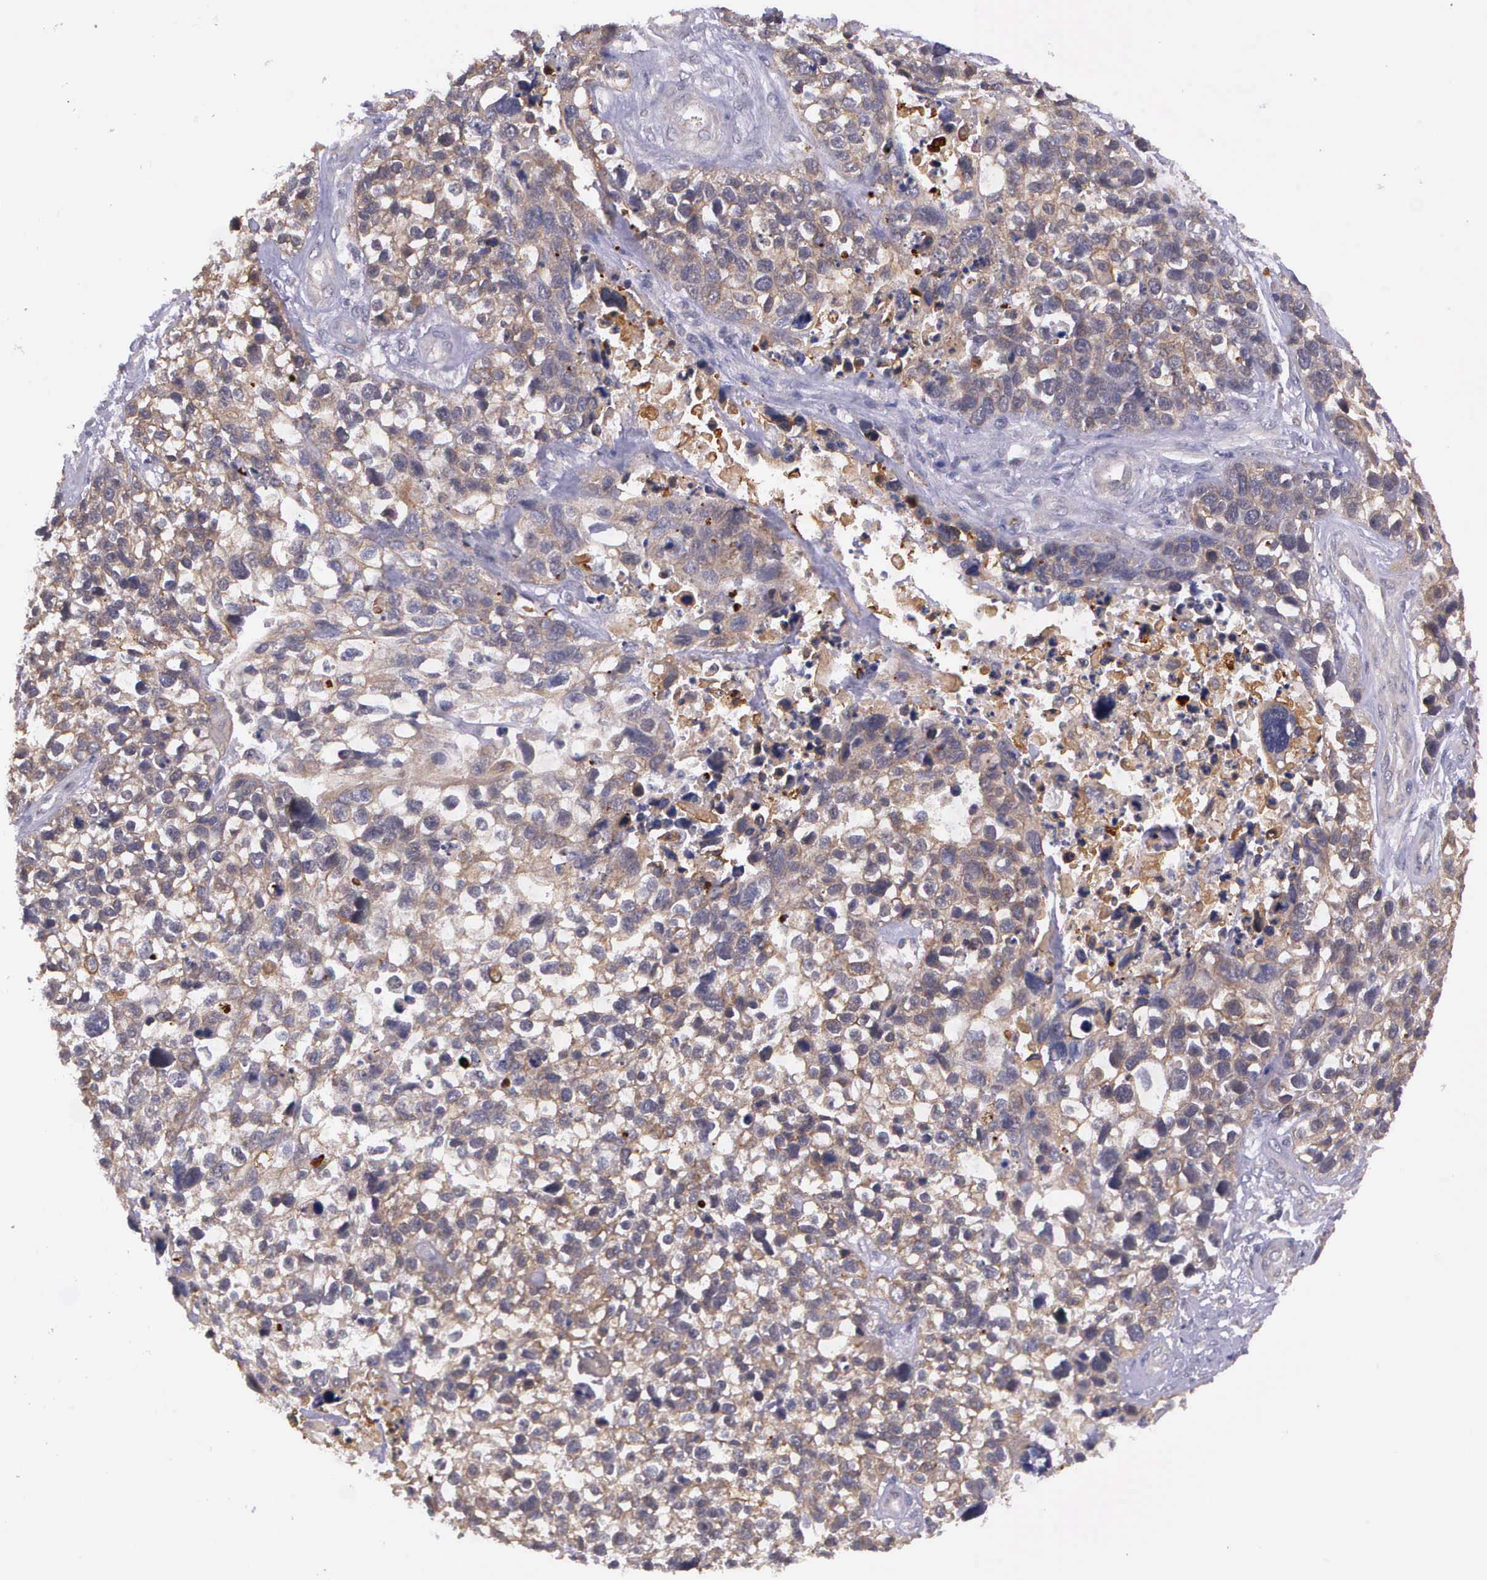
{"staining": {"intensity": "moderate", "quantity": "25%-75%", "location": "cytoplasmic/membranous"}, "tissue": "lung cancer", "cell_type": "Tumor cells", "image_type": "cancer", "snomed": [{"axis": "morphology", "description": "Squamous cell carcinoma, NOS"}, {"axis": "topography", "description": "Lymph node"}, {"axis": "topography", "description": "Lung"}], "caption": "A photomicrograph of human lung cancer (squamous cell carcinoma) stained for a protein exhibits moderate cytoplasmic/membranous brown staining in tumor cells. (Stains: DAB (3,3'-diaminobenzidine) in brown, nuclei in blue, Microscopy: brightfield microscopy at high magnification).", "gene": "PRICKLE3", "patient": {"sex": "male", "age": 74}}